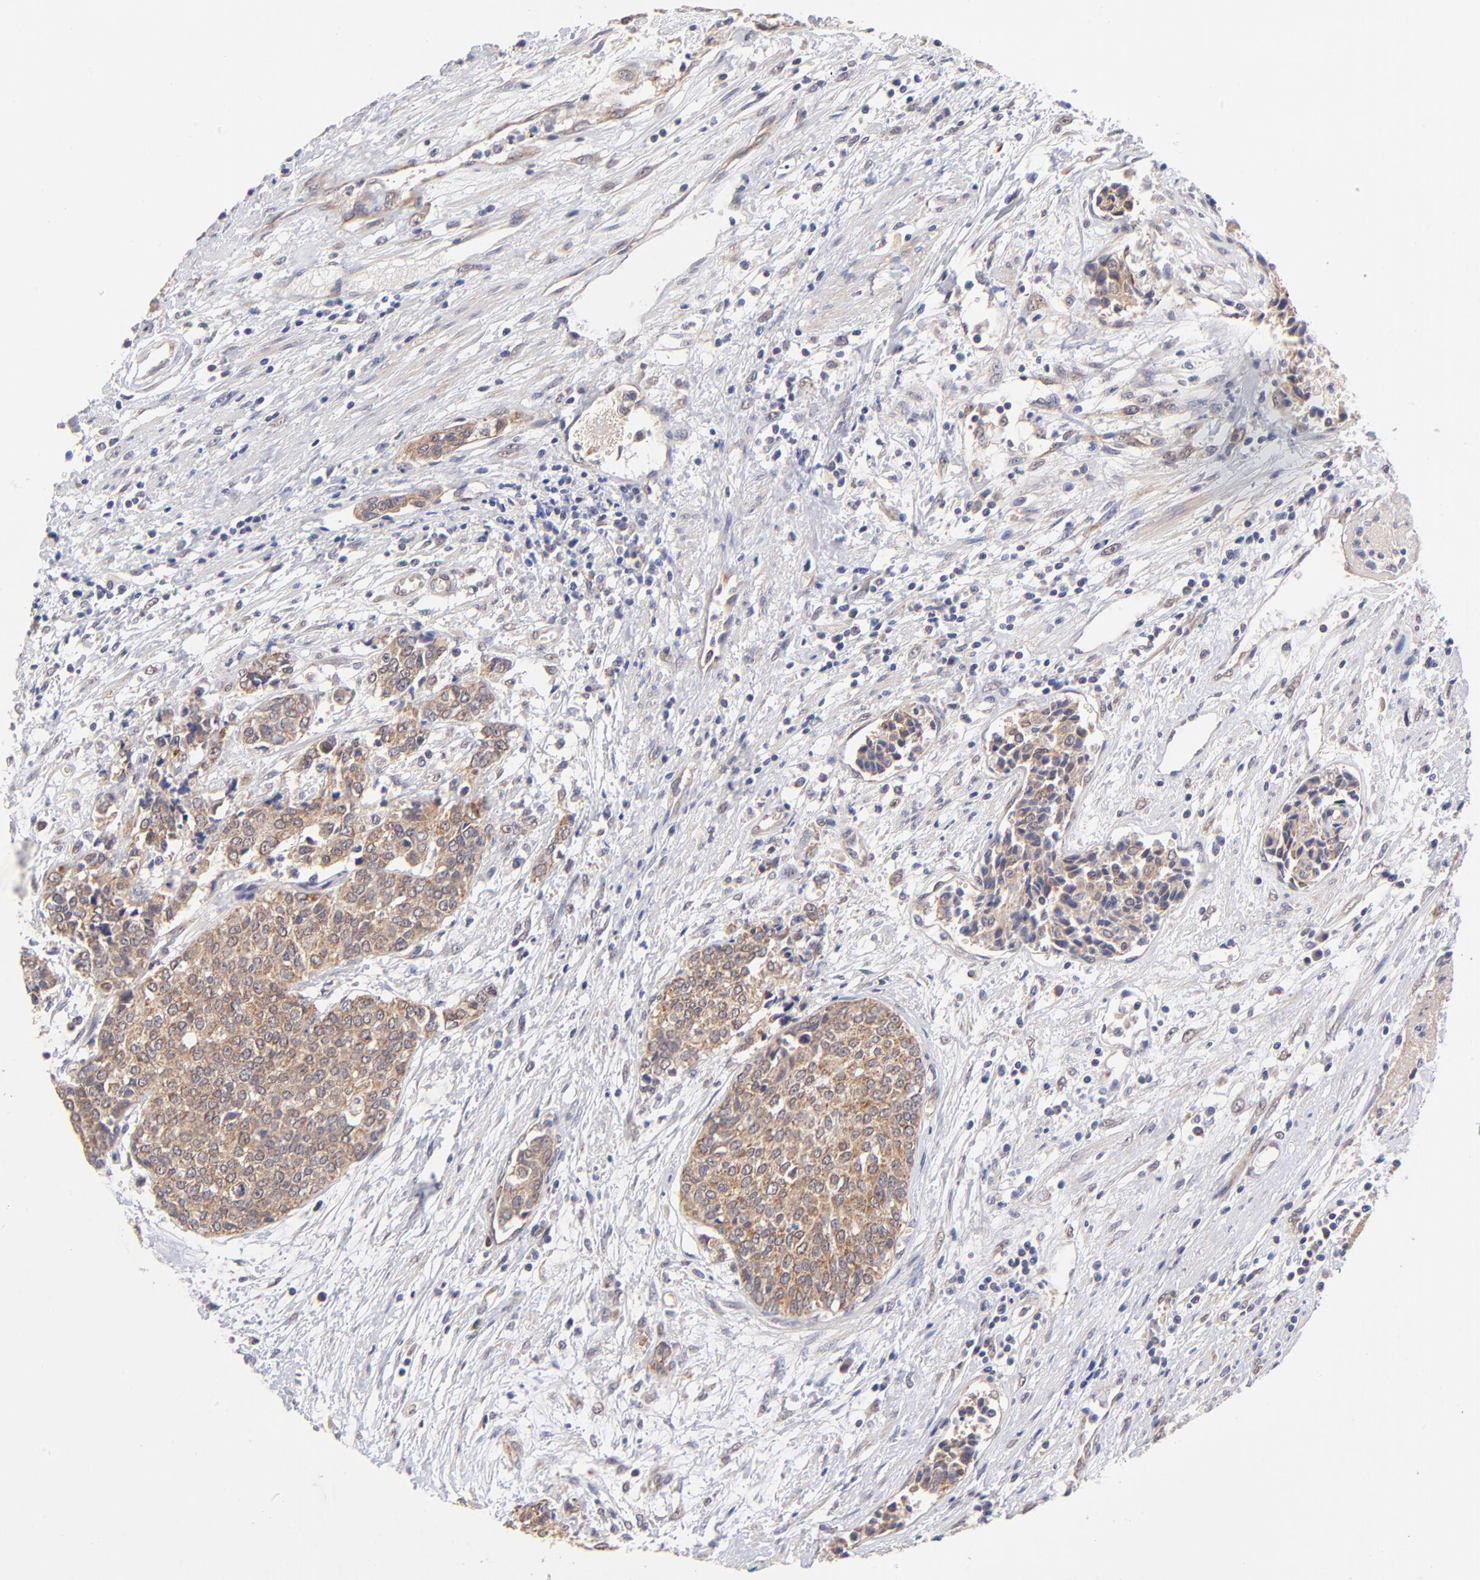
{"staining": {"intensity": "moderate", "quantity": ">75%", "location": "cytoplasmic/membranous"}, "tissue": "urothelial cancer", "cell_type": "Tumor cells", "image_type": "cancer", "snomed": [{"axis": "morphology", "description": "Urothelial carcinoma, Low grade"}, {"axis": "topography", "description": "Urinary bladder"}], "caption": "The immunohistochemical stain labels moderate cytoplasmic/membranous positivity in tumor cells of urothelial carcinoma (low-grade) tissue.", "gene": "UBE2H", "patient": {"sex": "female", "age": 73}}